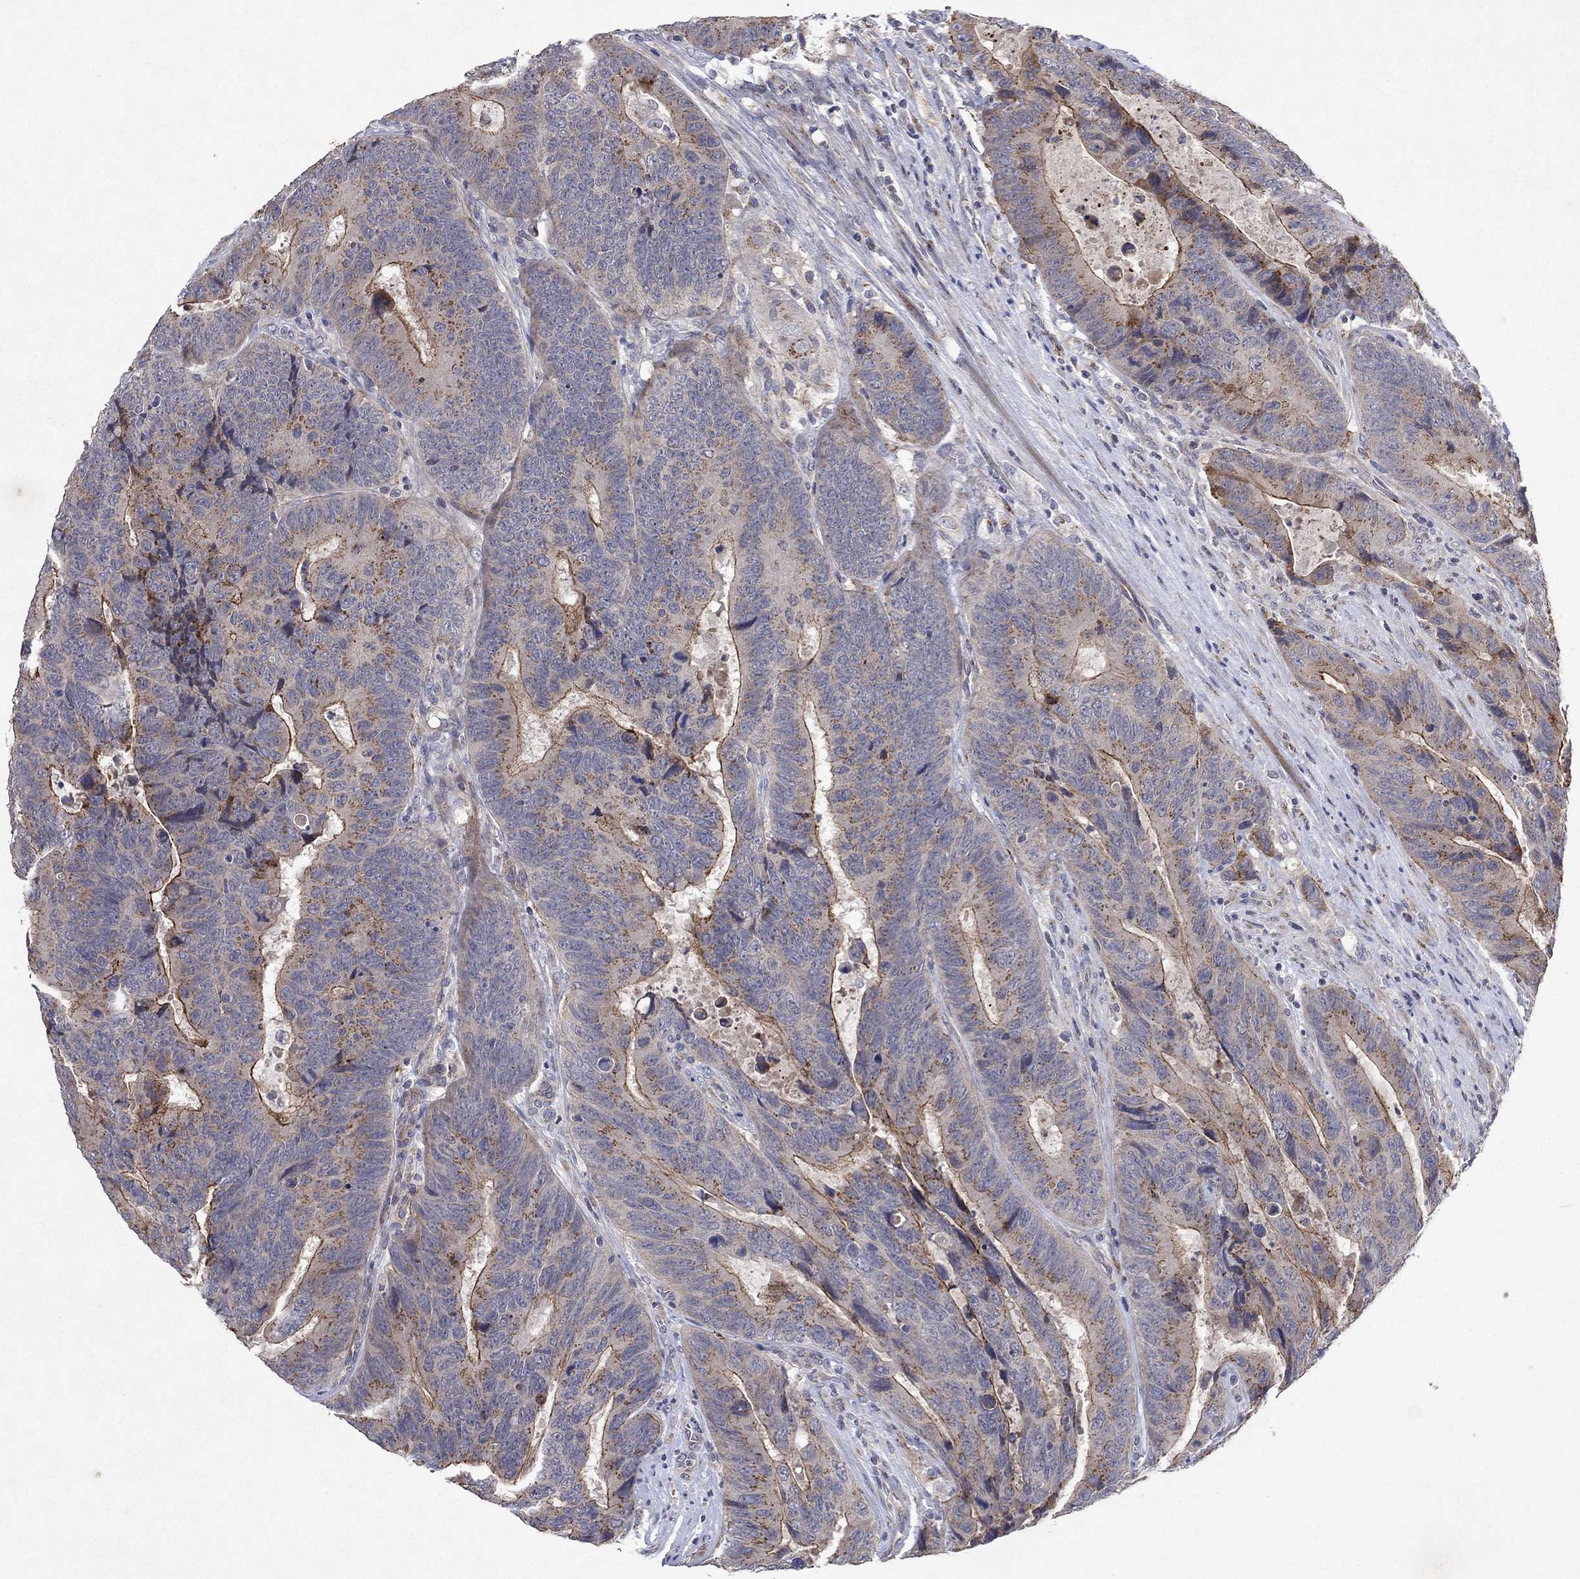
{"staining": {"intensity": "strong", "quantity": "25%-75%", "location": "cytoplasmic/membranous"}, "tissue": "colorectal cancer", "cell_type": "Tumor cells", "image_type": "cancer", "snomed": [{"axis": "morphology", "description": "Adenocarcinoma, NOS"}, {"axis": "topography", "description": "Colon"}], "caption": "The micrograph reveals immunohistochemical staining of colorectal adenocarcinoma. There is strong cytoplasmic/membranous positivity is present in approximately 25%-75% of tumor cells.", "gene": "FRG1", "patient": {"sex": "female", "age": 56}}